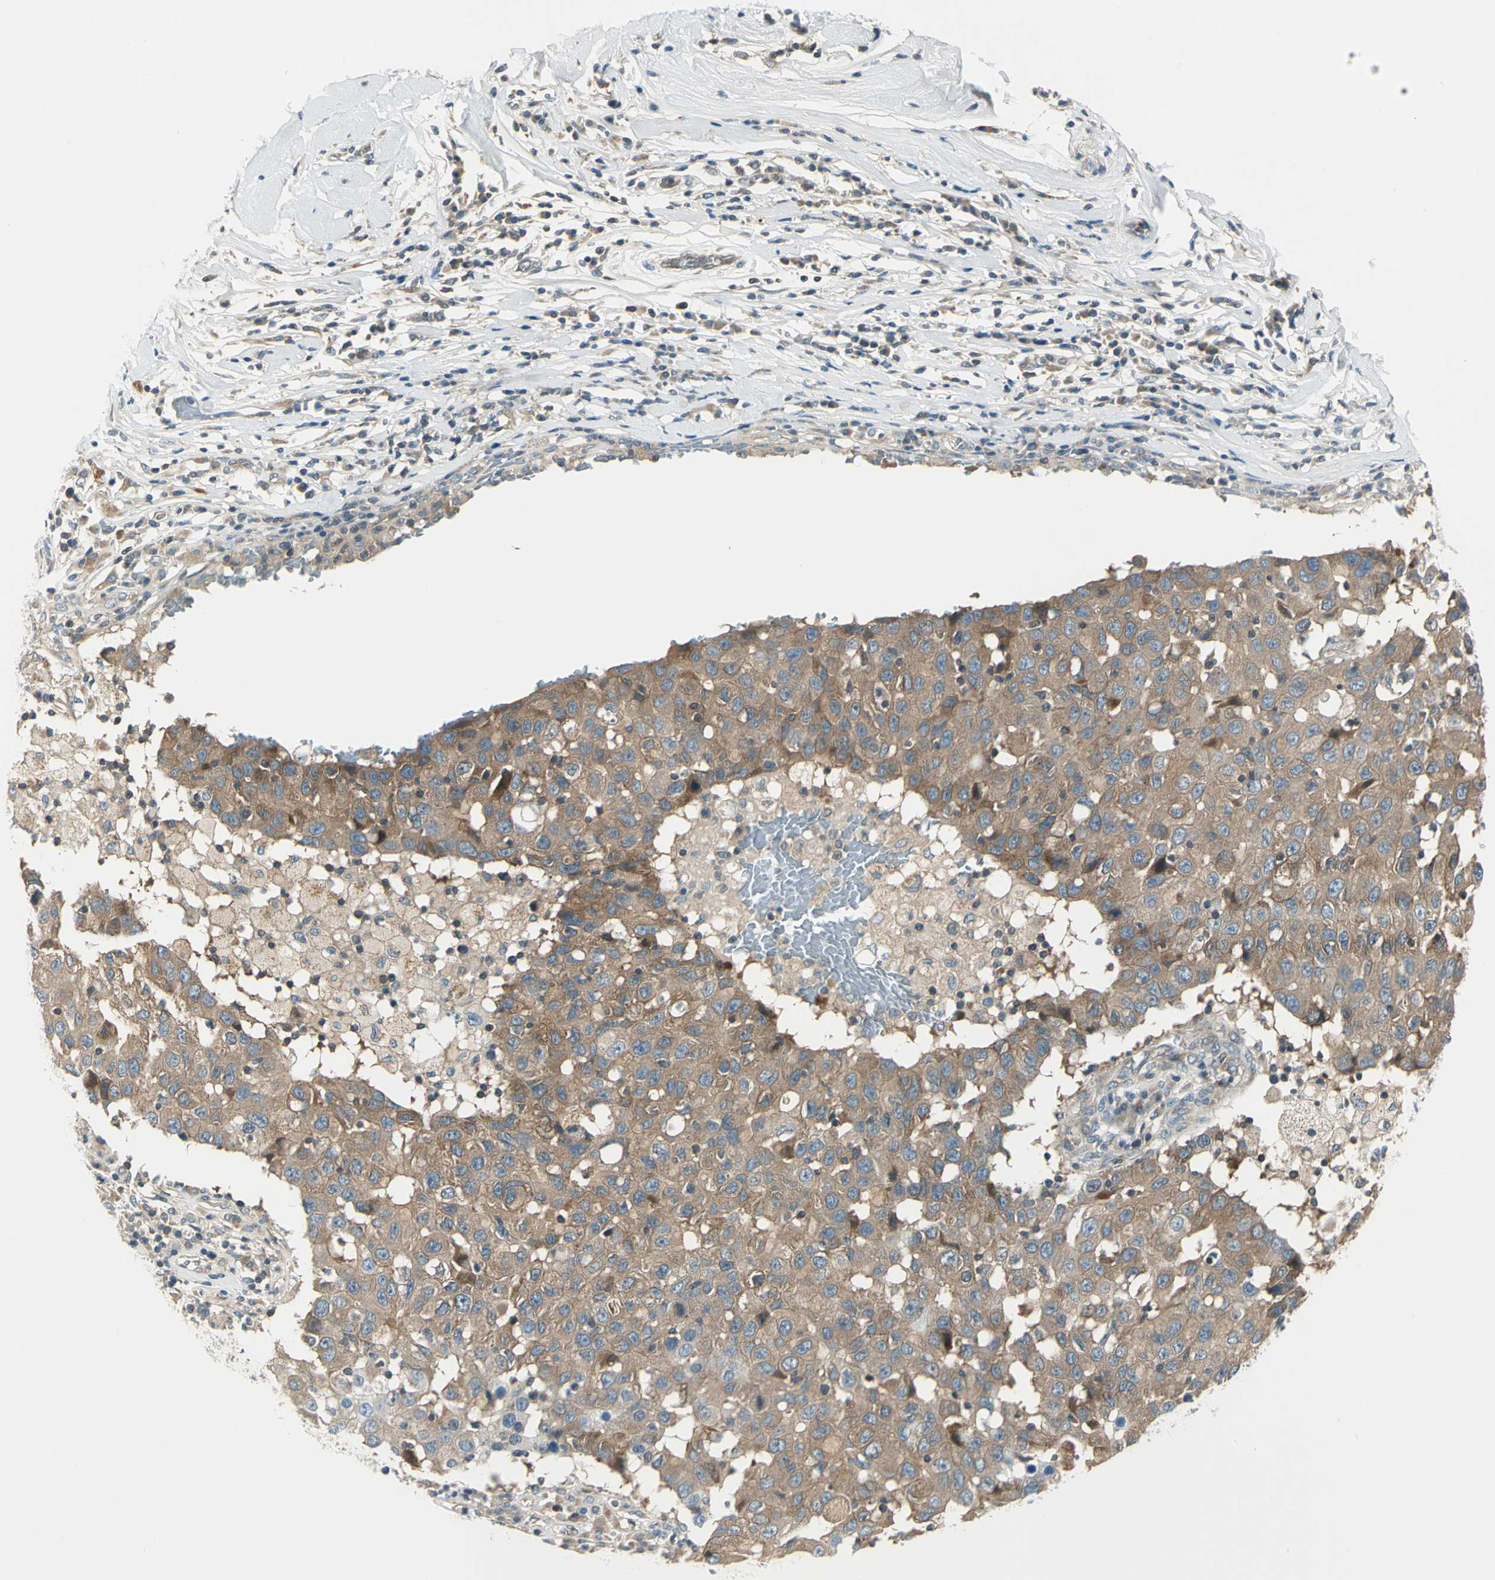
{"staining": {"intensity": "moderate", "quantity": ">75%", "location": "cytoplasmic/membranous"}, "tissue": "breast cancer", "cell_type": "Tumor cells", "image_type": "cancer", "snomed": [{"axis": "morphology", "description": "Duct carcinoma"}, {"axis": "topography", "description": "Breast"}], "caption": "This histopathology image reveals immunohistochemistry staining of human breast infiltrating ductal carcinoma, with medium moderate cytoplasmic/membranous staining in approximately >75% of tumor cells.", "gene": "PRKAA1", "patient": {"sex": "female", "age": 27}}